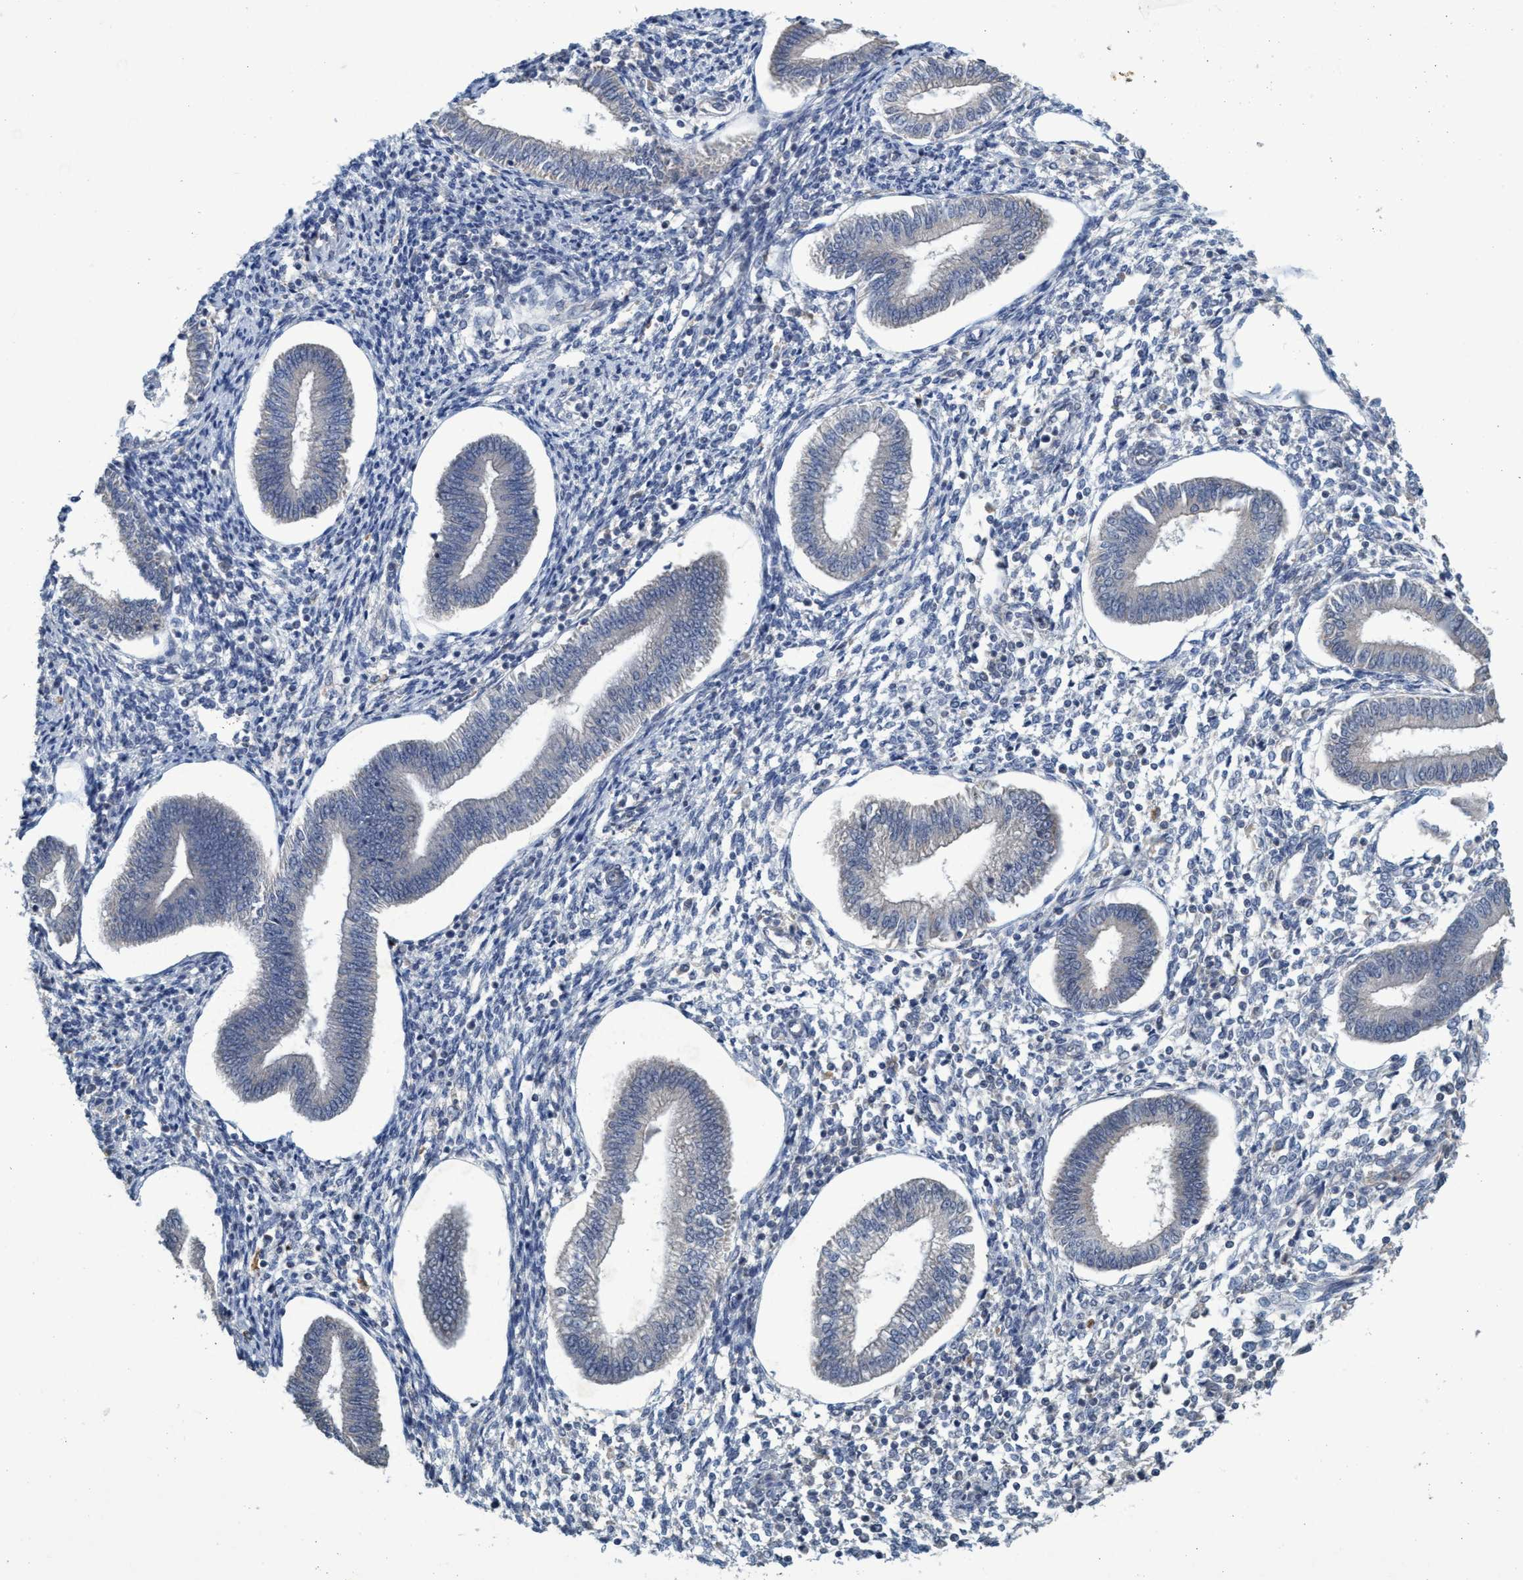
{"staining": {"intensity": "weak", "quantity": "<25%", "location": "cytoplasmic/membranous"}, "tissue": "endometrium", "cell_type": "Cells in endometrial stroma", "image_type": "normal", "snomed": [{"axis": "morphology", "description": "Normal tissue, NOS"}, {"axis": "topography", "description": "Endometrium"}], "caption": "The image shows no staining of cells in endometrial stroma in unremarkable endometrium.", "gene": "ZNF677", "patient": {"sex": "female", "age": 50}}